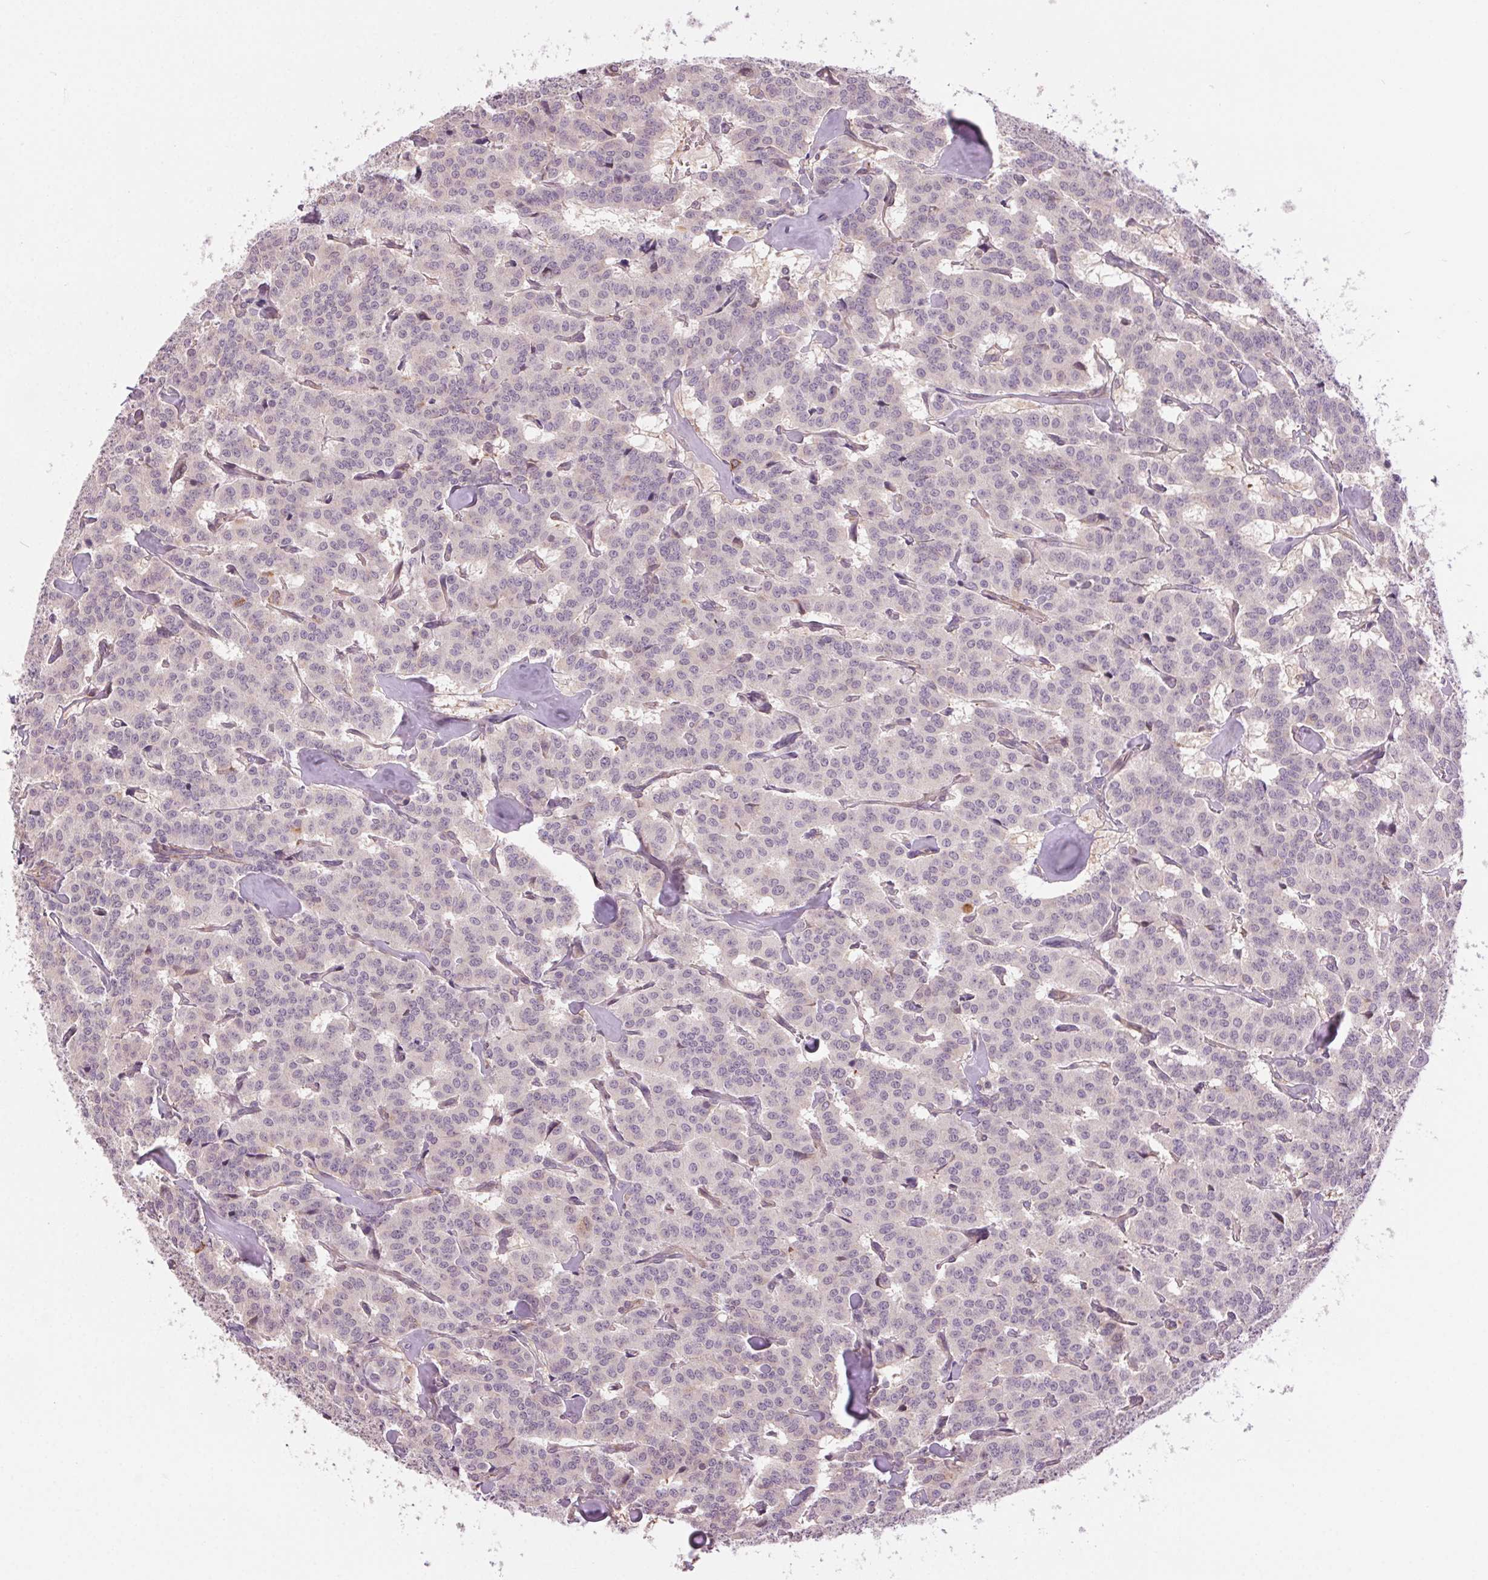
{"staining": {"intensity": "negative", "quantity": "none", "location": "none"}, "tissue": "carcinoid", "cell_type": "Tumor cells", "image_type": "cancer", "snomed": [{"axis": "morphology", "description": "Carcinoid, malignant, NOS"}, {"axis": "topography", "description": "Lung"}], "caption": "Tumor cells are negative for brown protein staining in carcinoid. (Brightfield microscopy of DAB (3,3'-diaminobenzidine) IHC at high magnification).", "gene": "HHLA2", "patient": {"sex": "female", "age": 46}}